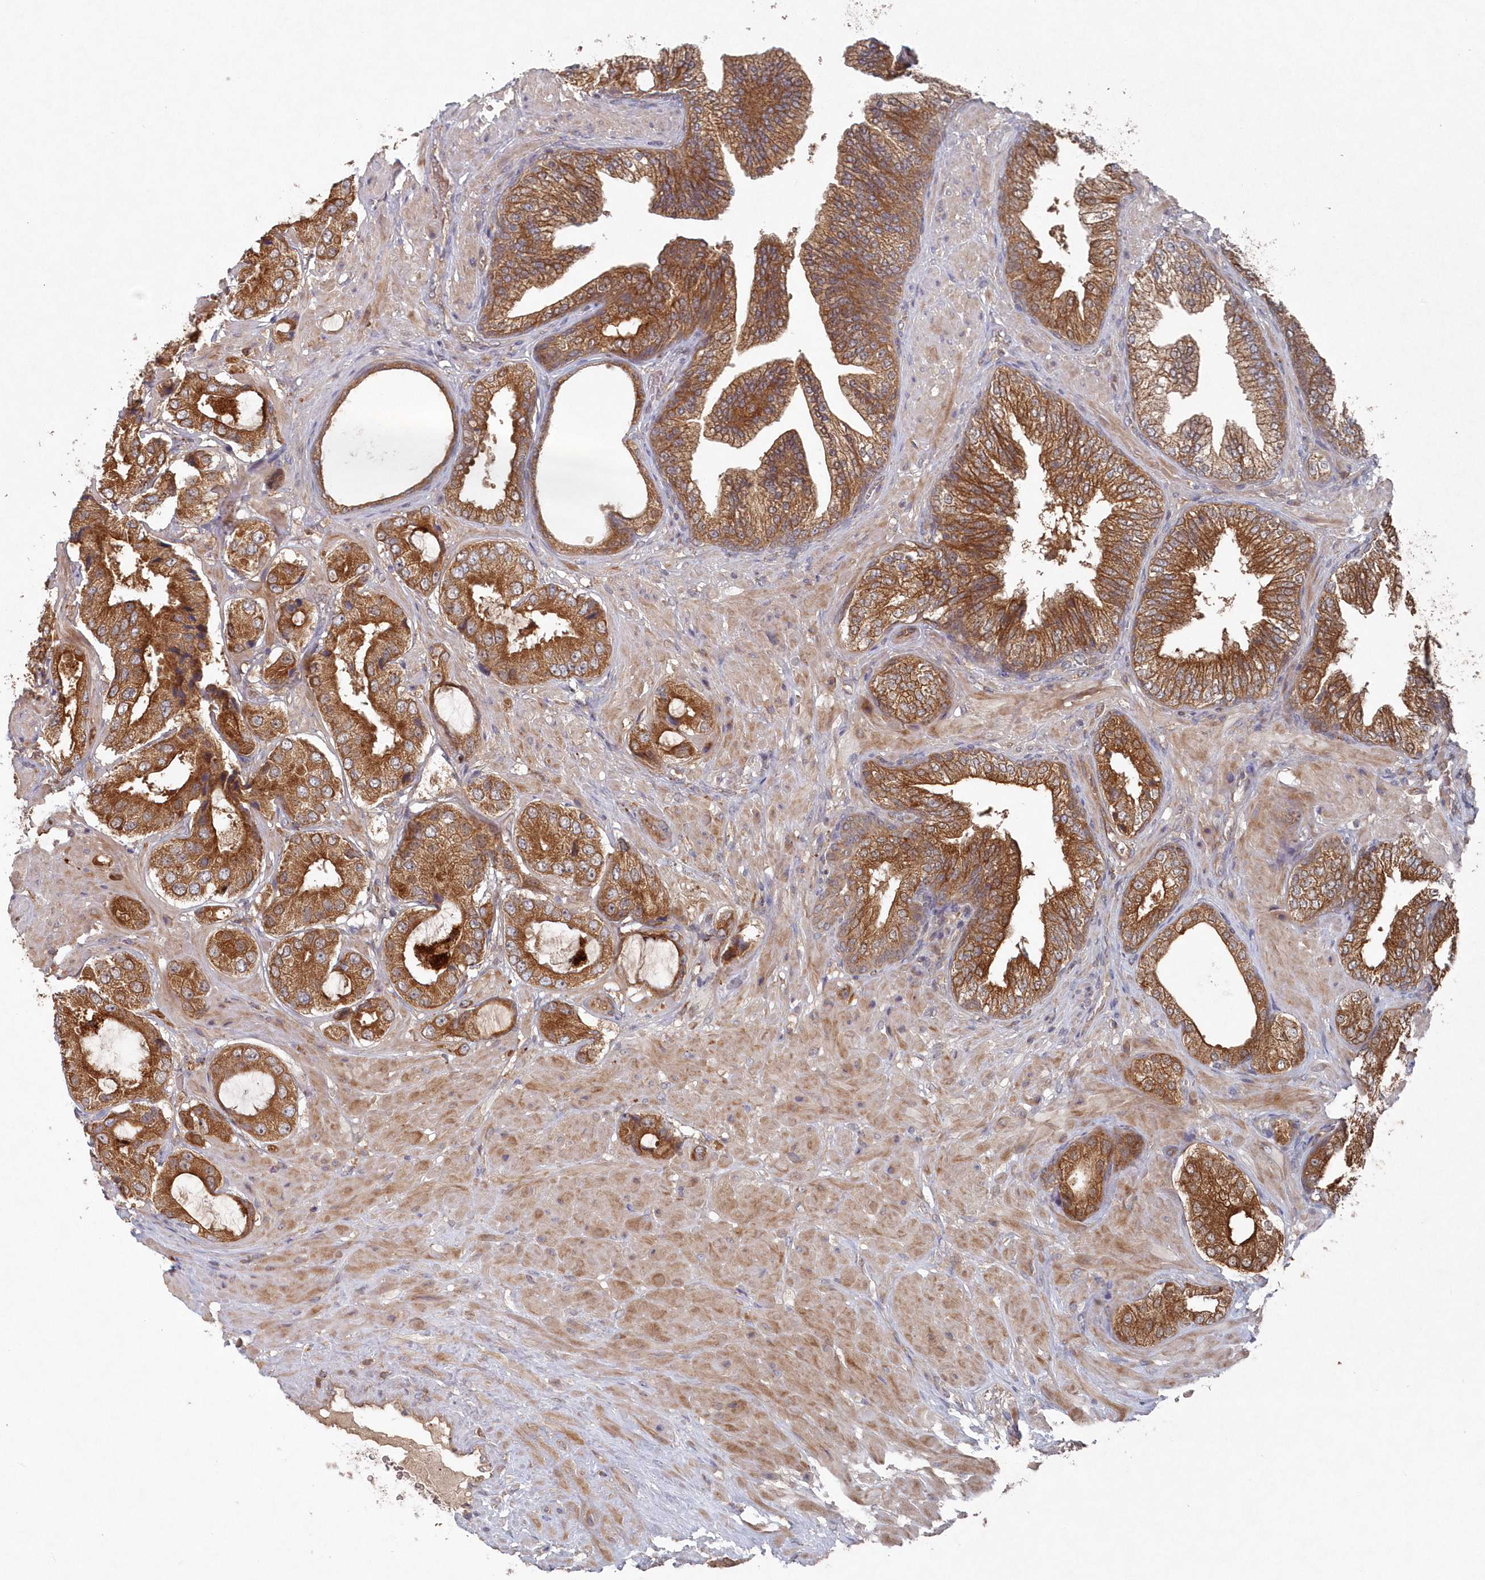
{"staining": {"intensity": "moderate", "quantity": ">75%", "location": "cytoplasmic/membranous"}, "tissue": "prostate cancer", "cell_type": "Tumor cells", "image_type": "cancer", "snomed": [{"axis": "morphology", "description": "Adenocarcinoma, High grade"}, {"axis": "topography", "description": "Prostate"}], "caption": "This is a histology image of IHC staining of high-grade adenocarcinoma (prostate), which shows moderate staining in the cytoplasmic/membranous of tumor cells.", "gene": "ASNSD1", "patient": {"sex": "male", "age": 59}}